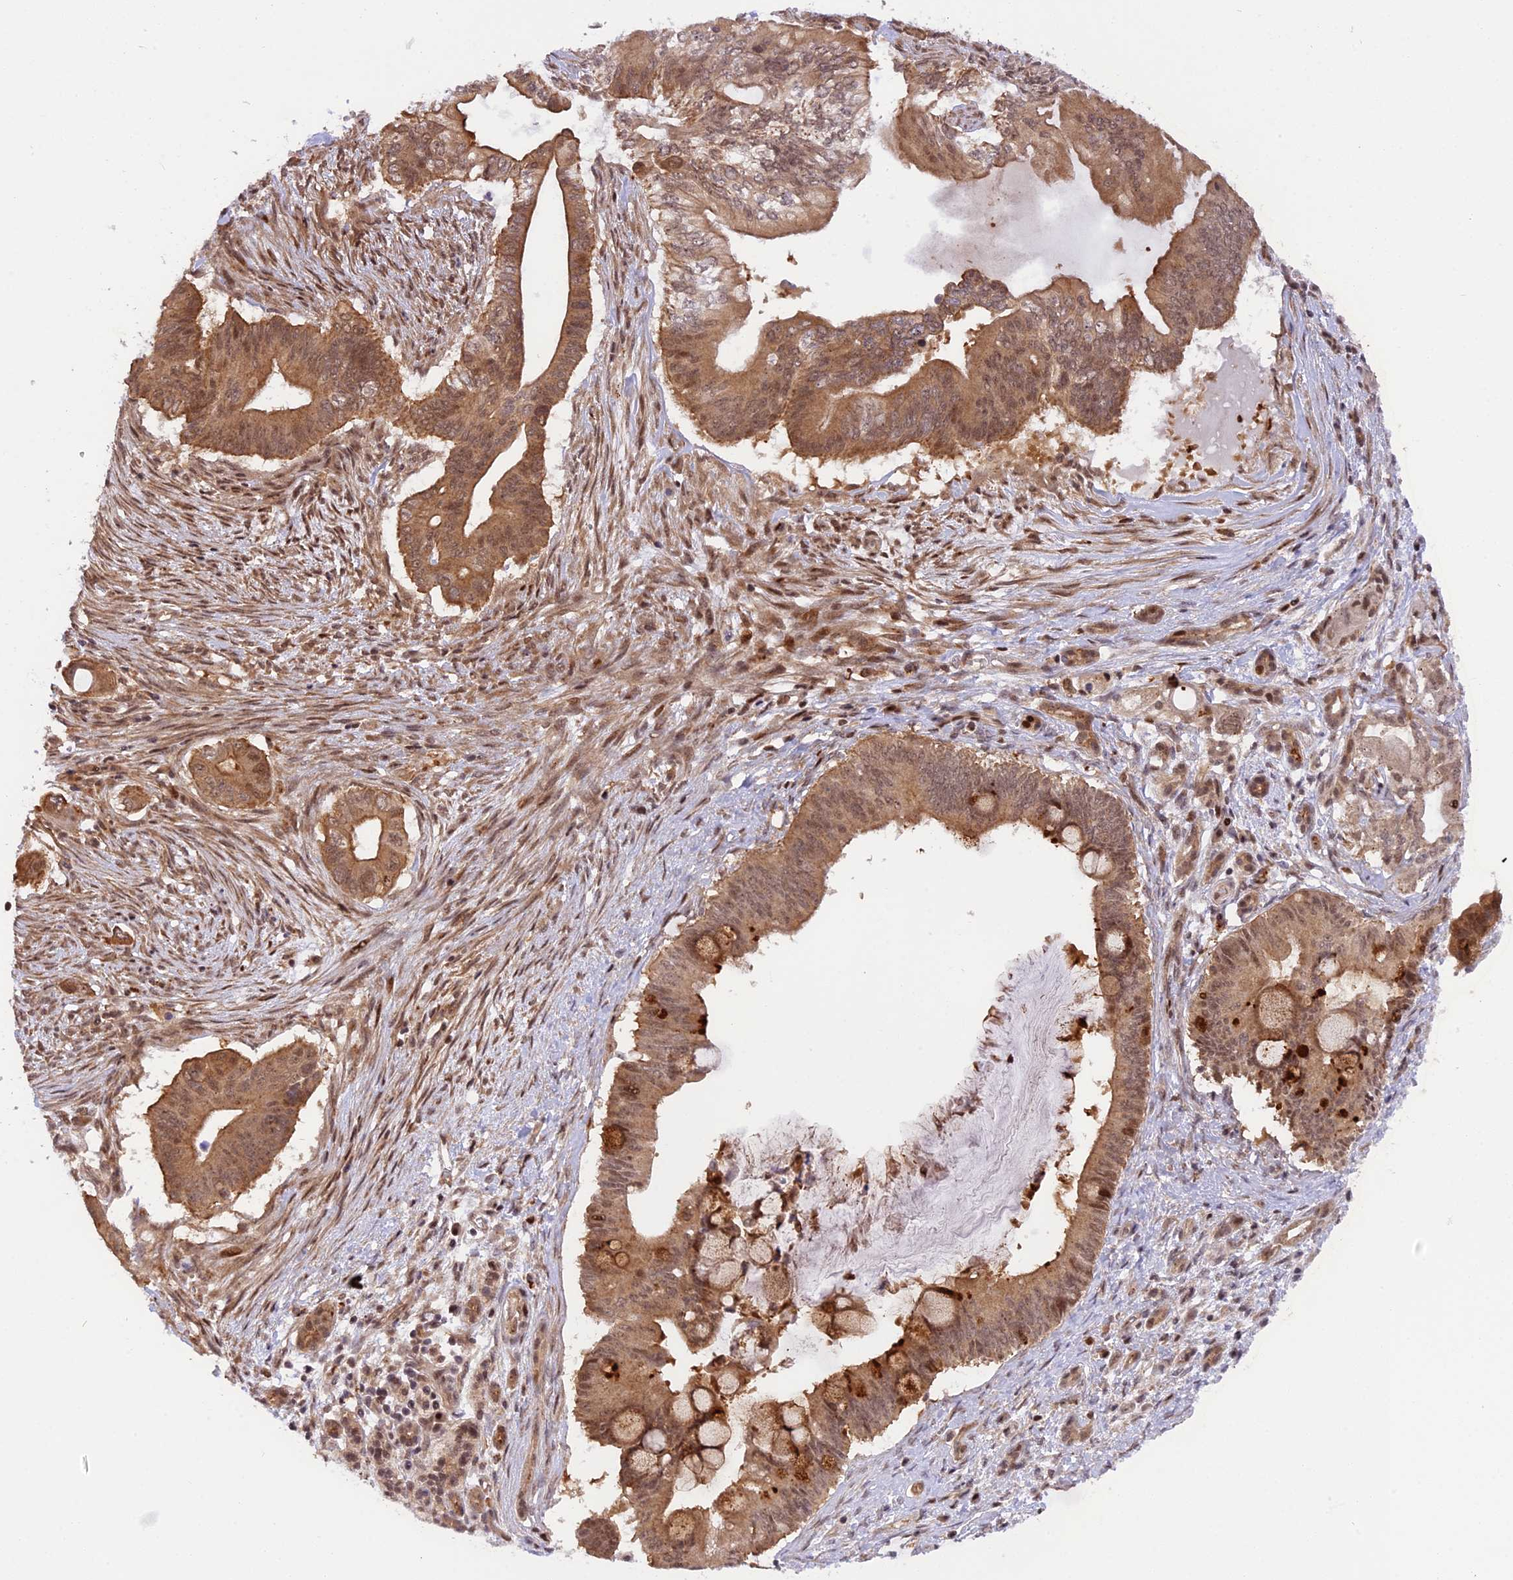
{"staining": {"intensity": "moderate", "quantity": ">75%", "location": "cytoplasmic/membranous,nuclear"}, "tissue": "pancreatic cancer", "cell_type": "Tumor cells", "image_type": "cancer", "snomed": [{"axis": "morphology", "description": "Adenocarcinoma, NOS"}, {"axis": "topography", "description": "Pancreas"}], "caption": "A brown stain labels moderate cytoplasmic/membranous and nuclear positivity of a protein in human pancreatic cancer tumor cells.", "gene": "SAMD4A", "patient": {"sex": "male", "age": 68}}